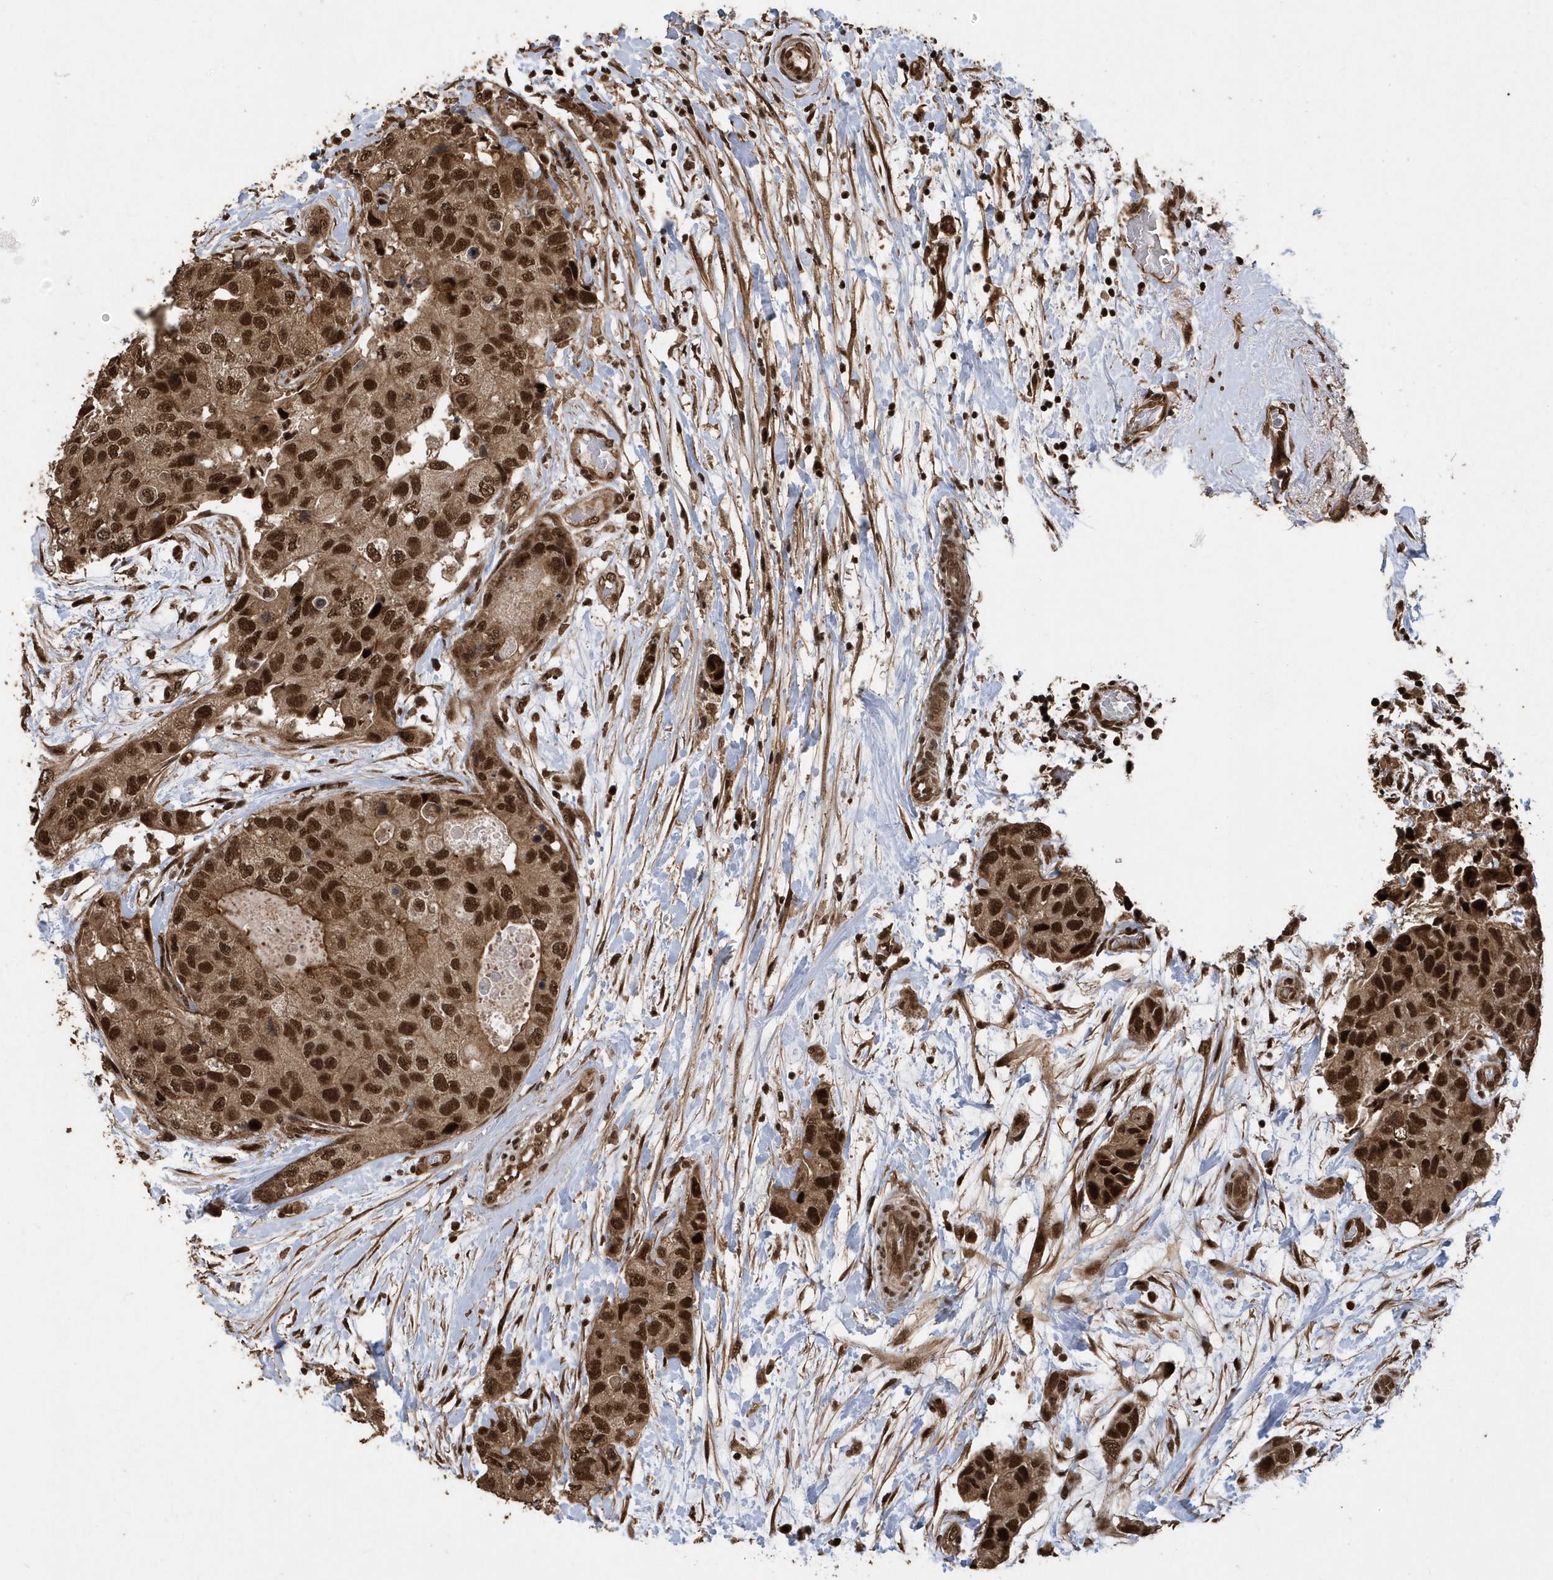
{"staining": {"intensity": "strong", "quantity": ">75%", "location": "nuclear"}, "tissue": "breast cancer", "cell_type": "Tumor cells", "image_type": "cancer", "snomed": [{"axis": "morphology", "description": "Duct carcinoma"}, {"axis": "topography", "description": "Breast"}], "caption": "A high-resolution photomicrograph shows immunohistochemistry (IHC) staining of breast cancer (invasive ductal carcinoma), which exhibits strong nuclear expression in about >75% of tumor cells. (DAB IHC, brown staining for protein, blue staining for nuclei).", "gene": "INTS12", "patient": {"sex": "female", "age": 62}}